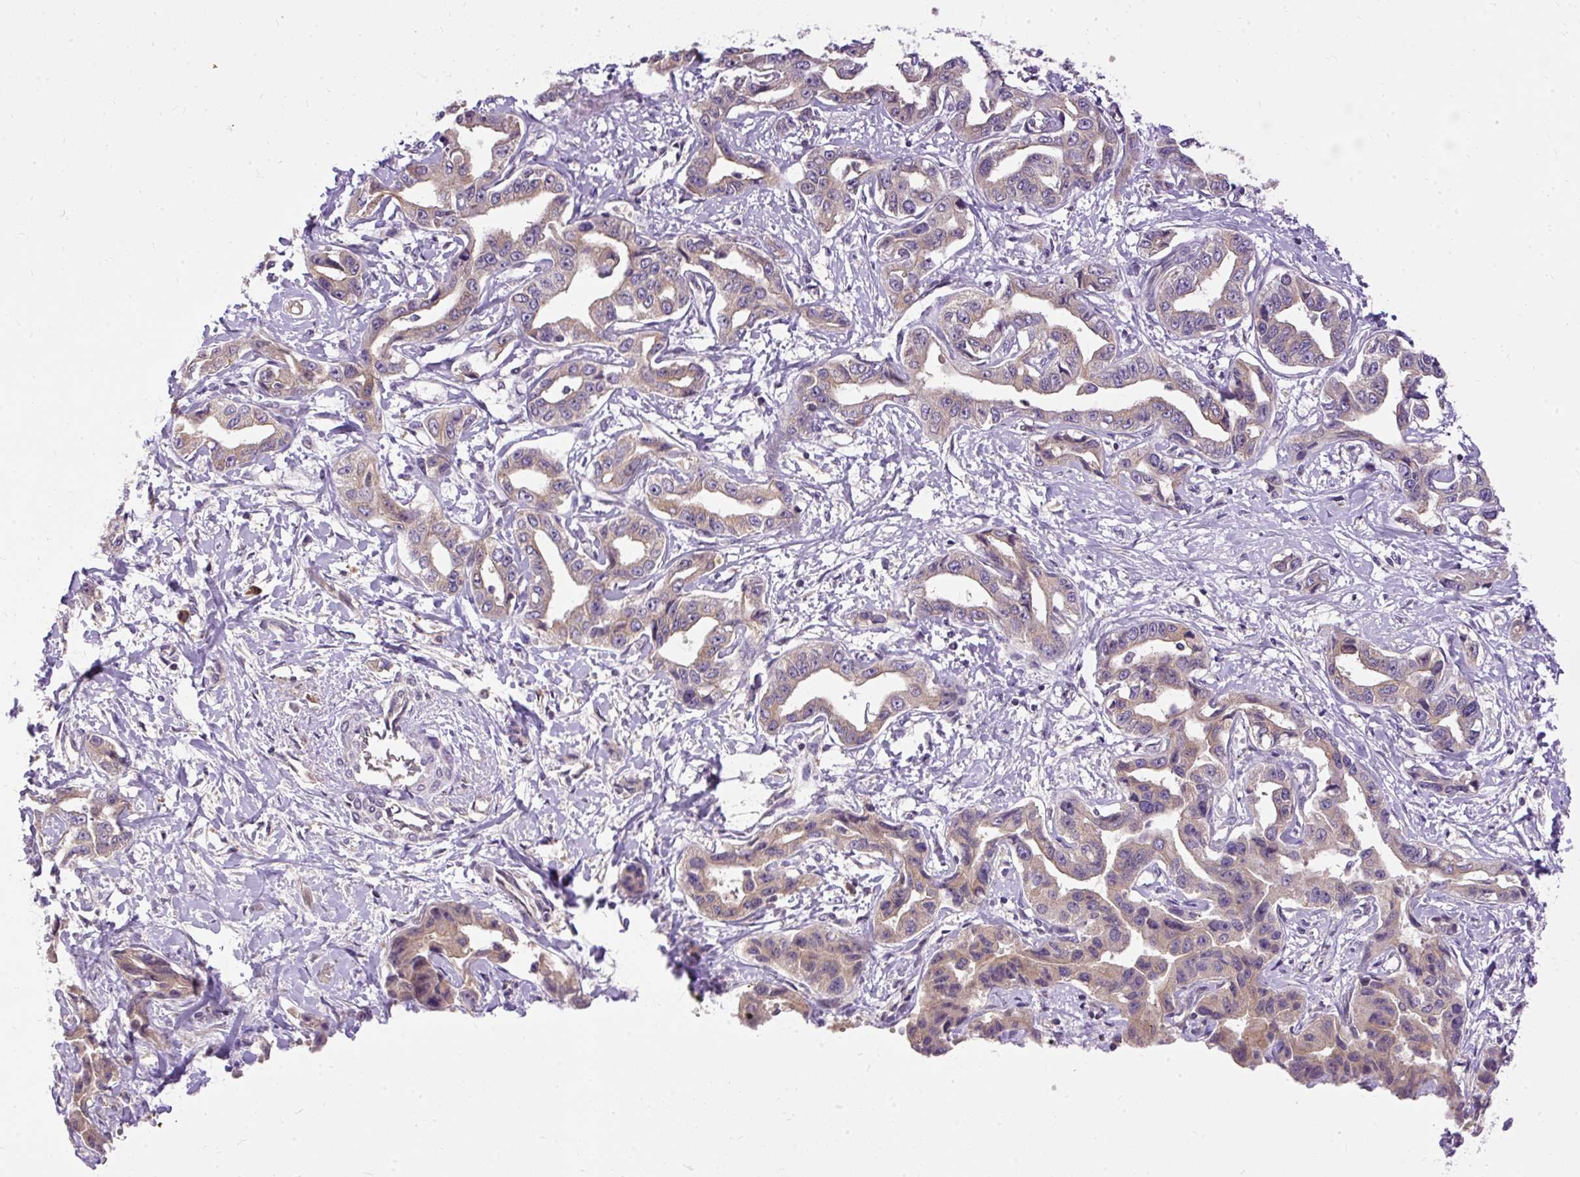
{"staining": {"intensity": "weak", "quantity": "<25%", "location": "cytoplasmic/membranous"}, "tissue": "liver cancer", "cell_type": "Tumor cells", "image_type": "cancer", "snomed": [{"axis": "morphology", "description": "Cholangiocarcinoma"}, {"axis": "topography", "description": "Liver"}], "caption": "An IHC histopathology image of liver cancer is shown. There is no staining in tumor cells of liver cancer. (Brightfield microscopy of DAB (3,3'-diaminobenzidine) immunohistochemistry (IHC) at high magnification).", "gene": "CTTNBP2", "patient": {"sex": "male", "age": 59}}